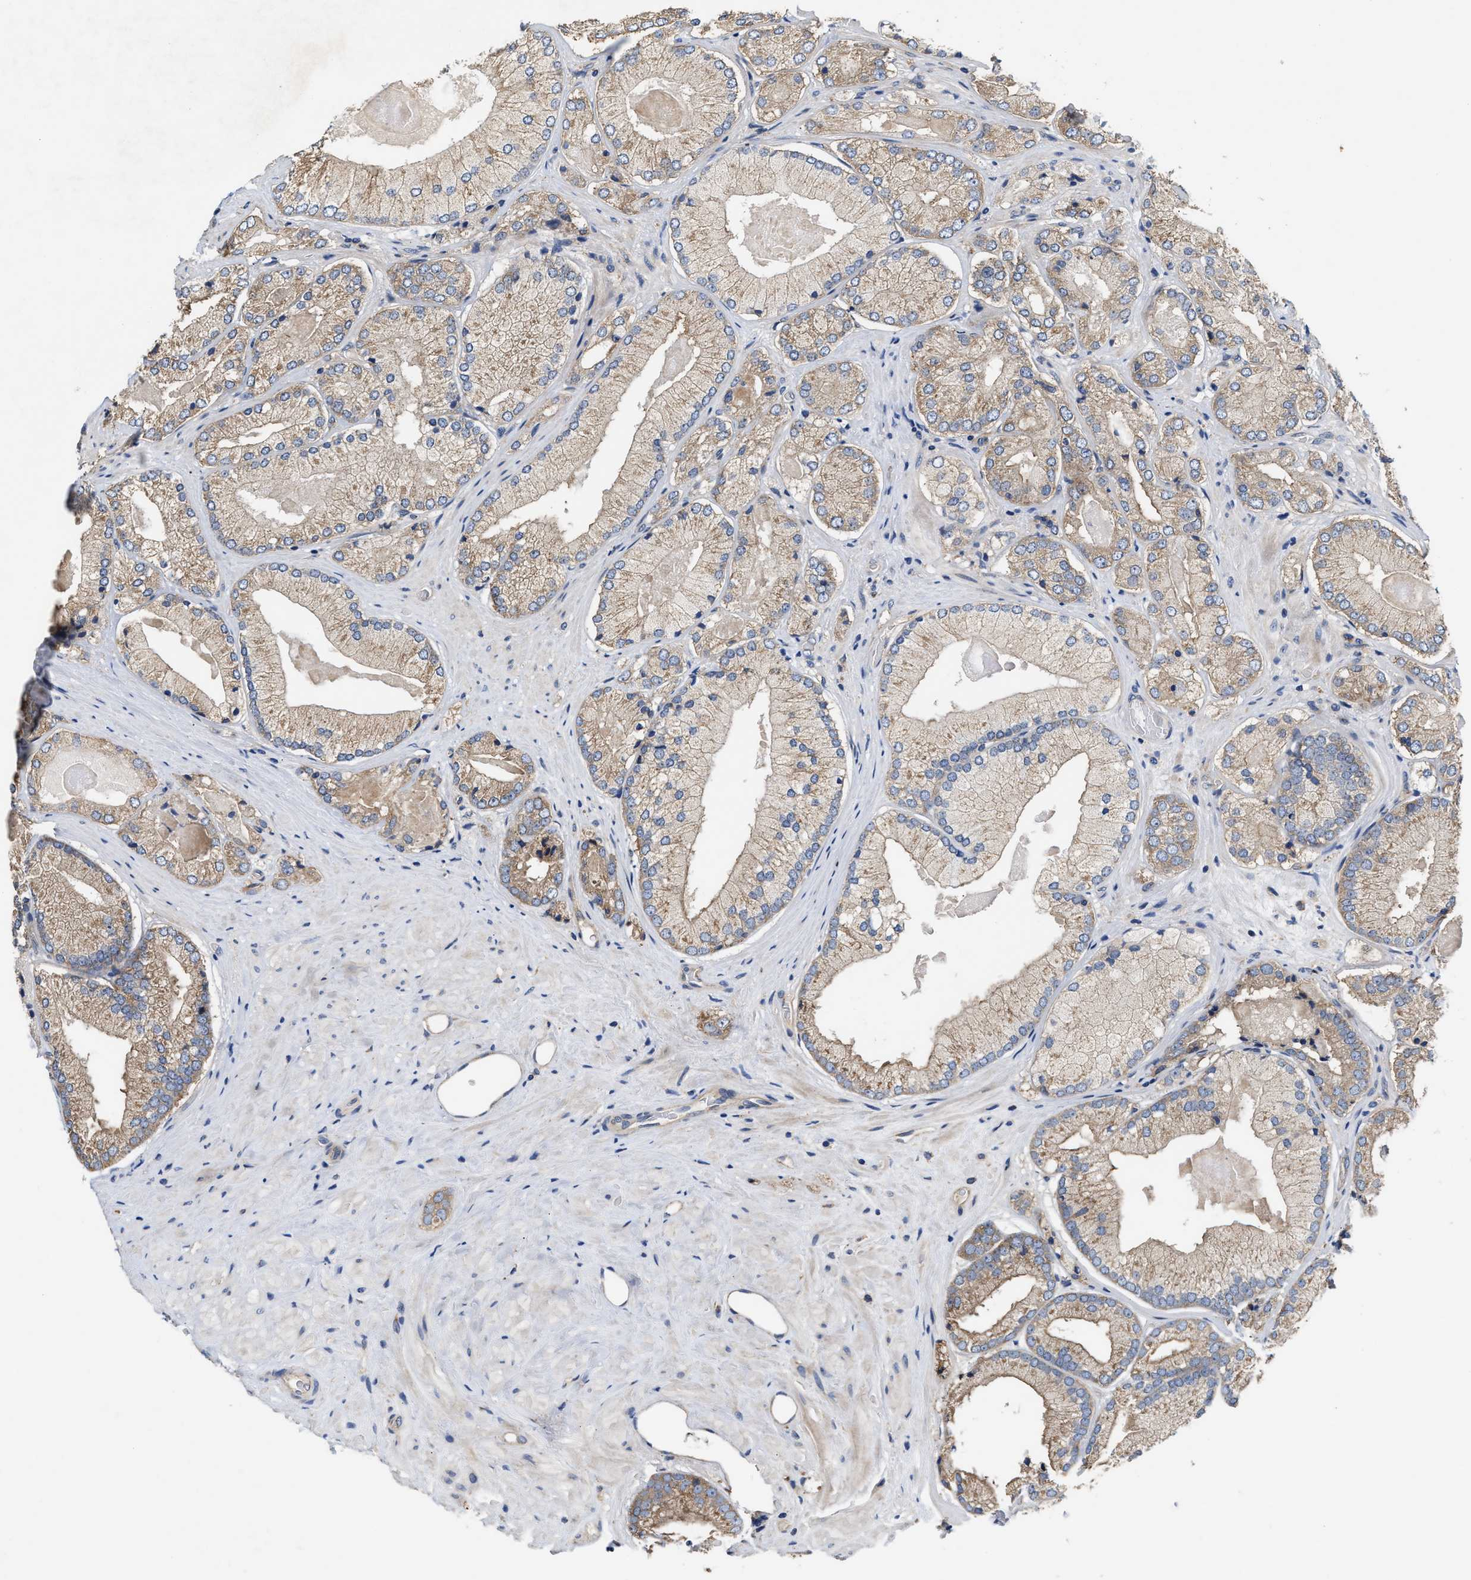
{"staining": {"intensity": "weak", "quantity": ">75%", "location": "cytoplasmic/membranous"}, "tissue": "prostate cancer", "cell_type": "Tumor cells", "image_type": "cancer", "snomed": [{"axis": "morphology", "description": "Adenocarcinoma, Low grade"}, {"axis": "topography", "description": "Prostate"}], "caption": "DAB (3,3'-diaminobenzidine) immunohistochemical staining of human prostate cancer reveals weak cytoplasmic/membranous protein expression in approximately >75% of tumor cells.", "gene": "KLB", "patient": {"sex": "male", "age": 65}}